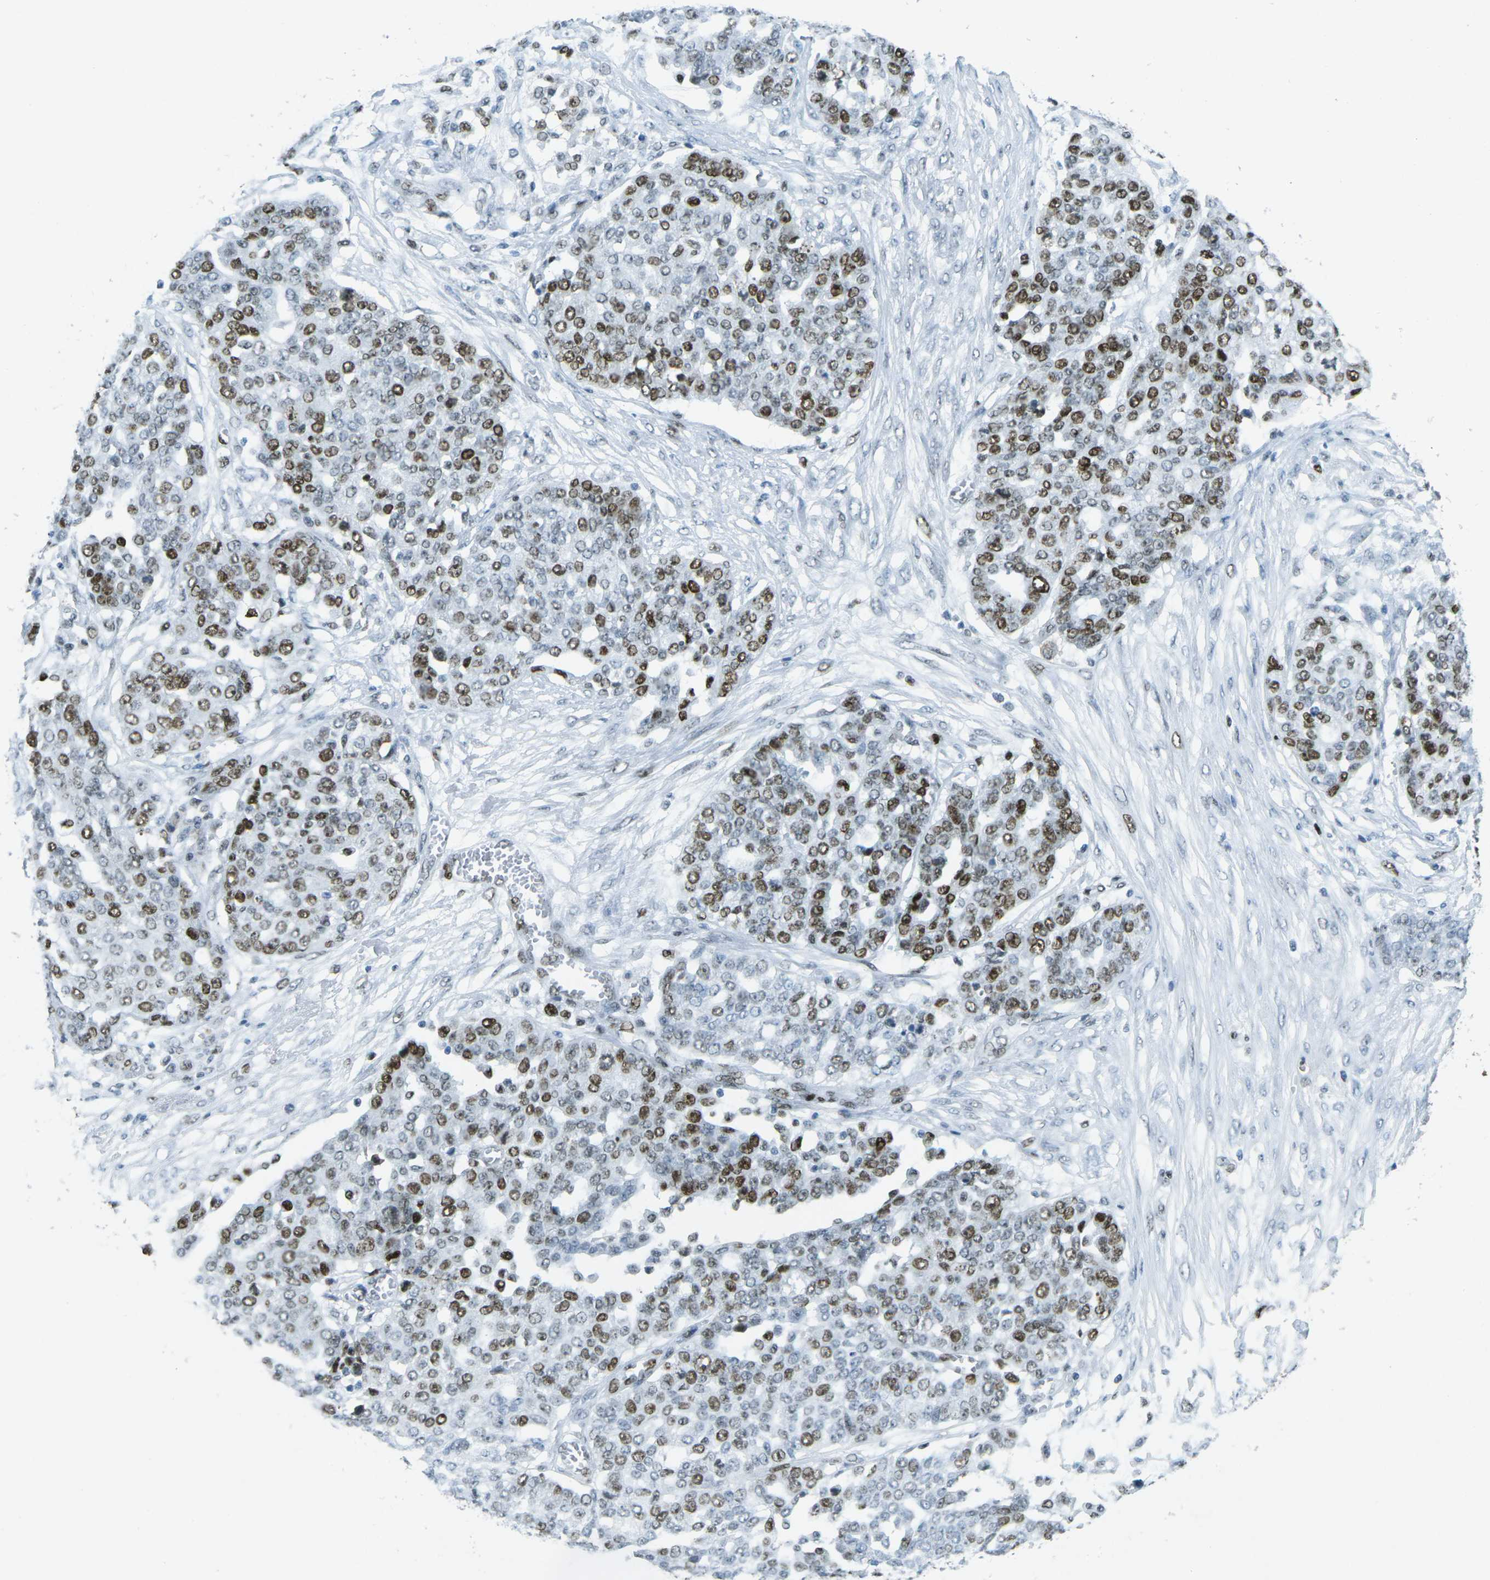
{"staining": {"intensity": "moderate", "quantity": ">75%", "location": "nuclear"}, "tissue": "ovarian cancer", "cell_type": "Tumor cells", "image_type": "cancer", "snomed": [{"axis": "morphology", "description": "Cystadenocarcinoma, serous, NOS"}, {"axis": "topography", "description": "Soft tissue"}, {"axis": "topography", "description": "Ovary"}], "caption": "Protein positivity by immunohistochemistry demonstrates moderate nuclear expression in approximately >75% of tumor cells in ovarian serous cystadenocarcinoma. The staining was performed using DAB (3,3'-diaminobenzidine), with brown indicating positive protein expression. Nuclei are stained blue with hematoxylin.", "gene": "RB1", "patient": {"sex": "female", "age": 57}}